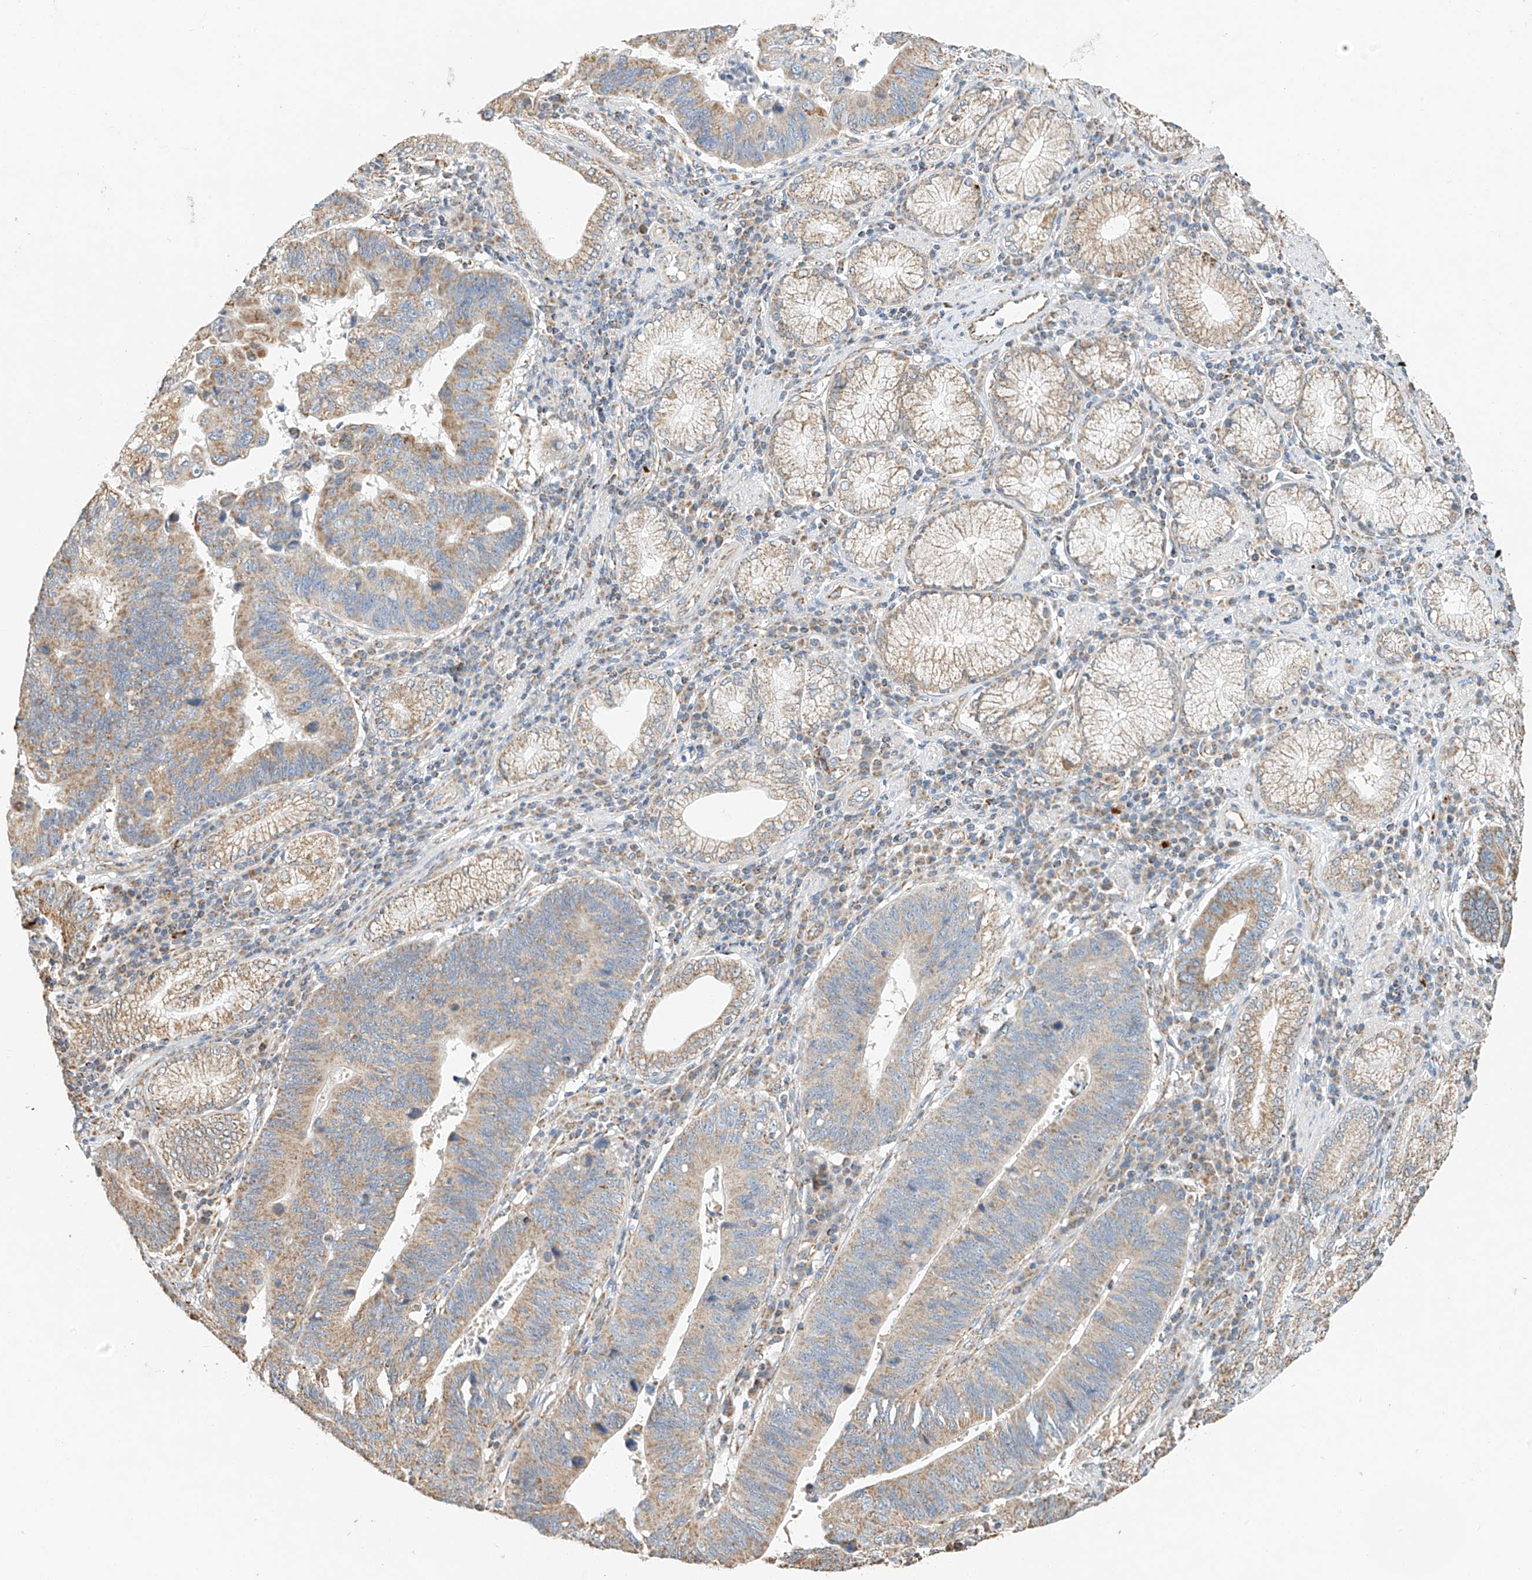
{"staining": {"intensity": "moderate", "quantity": "25%-75%", "location": "cytoplasmic/membranous"}, "tissue": "stomach cancer", "cell_type": "Tumor cells", "image_type": "cancer", "snomed": [{"axis": "morphology", "description": "Adenocarcinoma, NOS"}, {"axis": "topography", "description": "Stomach"}], "caption": "This histopathology image reveals immunohistochemistry (IHC) staining of human stomach cancer (adenocarcinoma), with medium moderate cytoplasmic/membranous staining in approximately 25%-75% of tumor cells.", "gene": "YIPF7", "patient": {"sex": "male", "age": 59}}